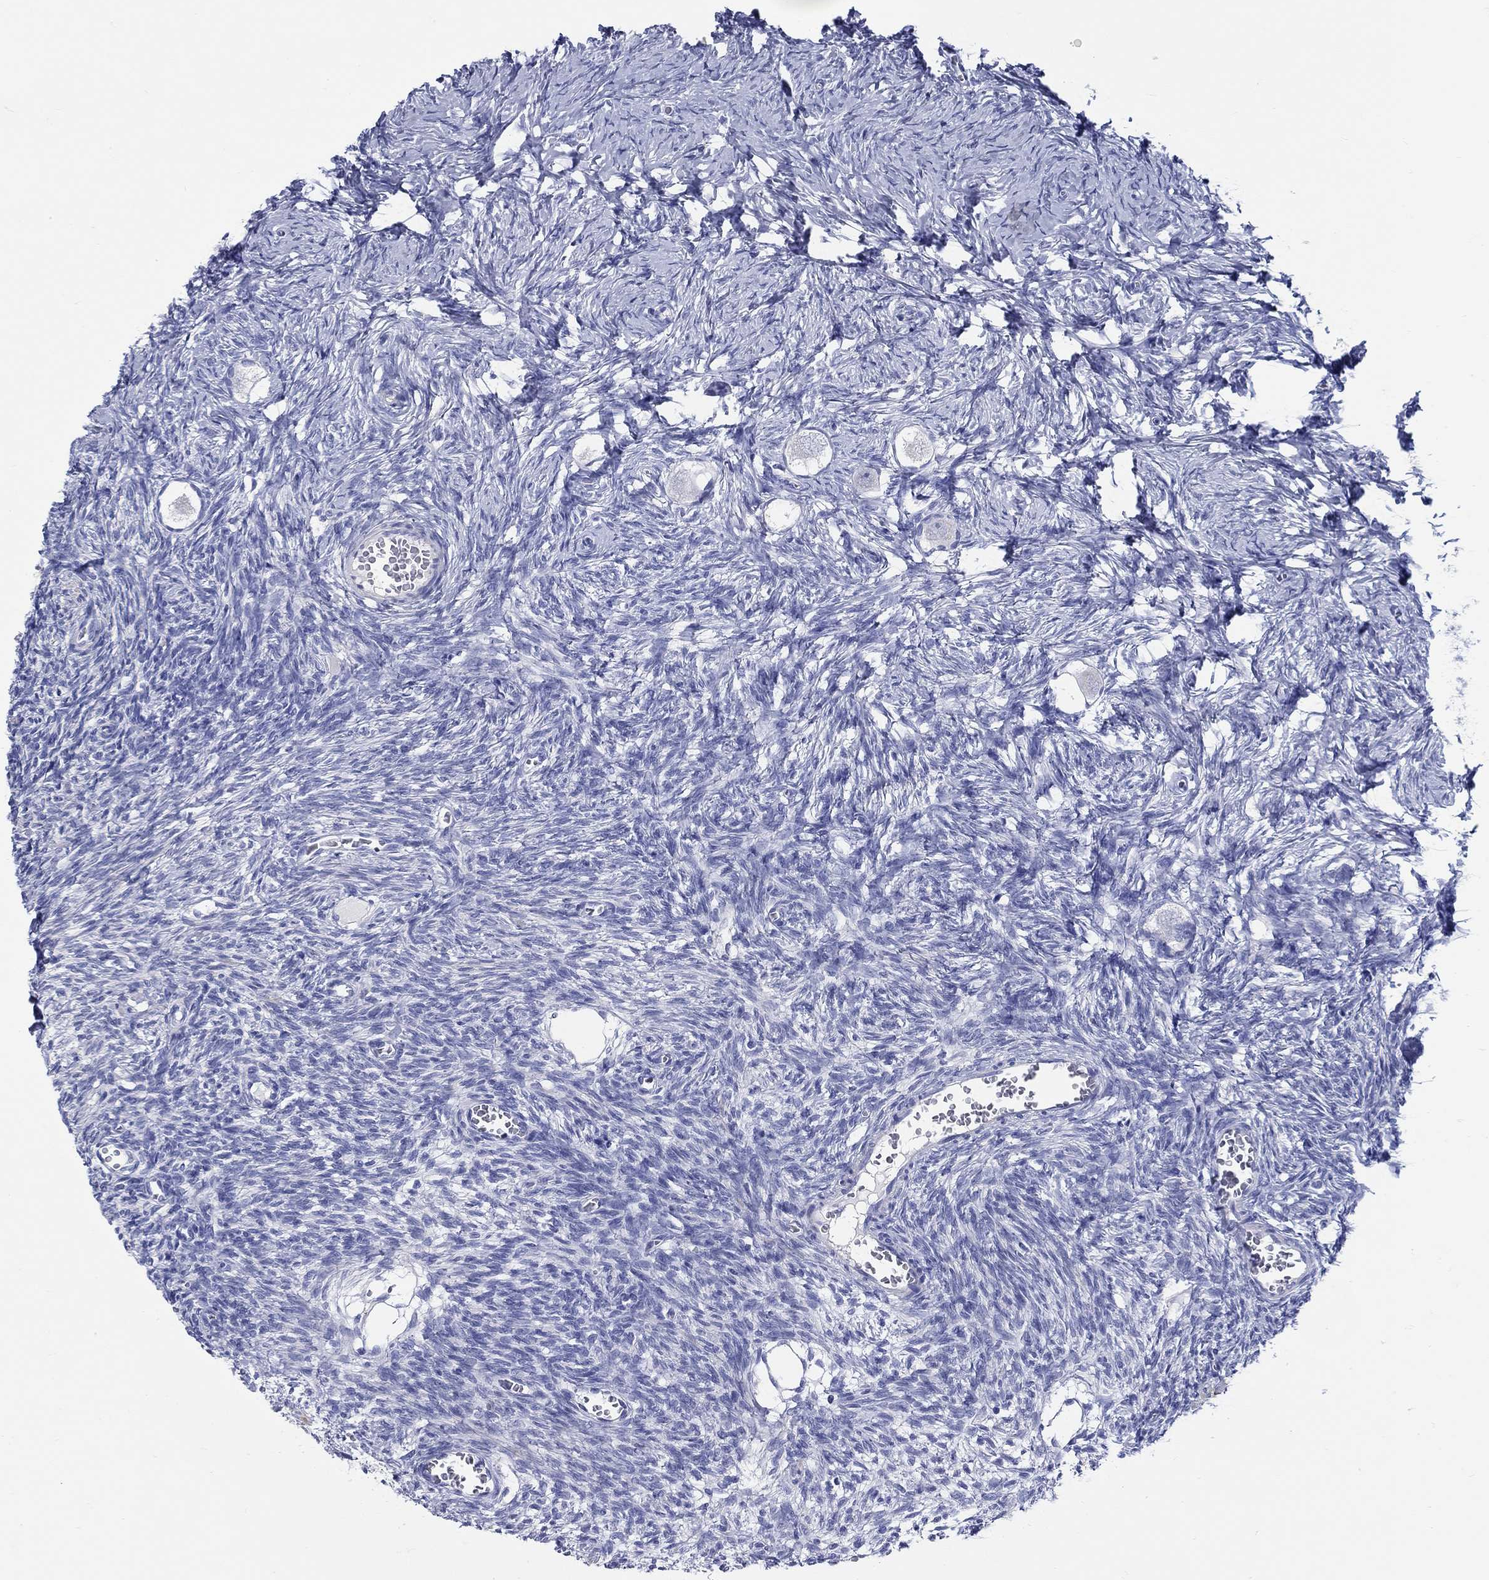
{"staining": {"intensity": "negative", "quantity": "none", "location": "none"}, "tissue": "ovary", "cell_type": "Follicle cells", "image_type": "normal", "snomed": [{"axis": "morphology", "description": "Normal tissue, NOS"}, {"axis": "topography", "description": "Ovary"}], "caption": "This is a image of IHC staining of unremarkable ovary, which shows no staining in follicle cells.", "gene": "CRYGS", "patient": {"sex": "female", "age": 27}}